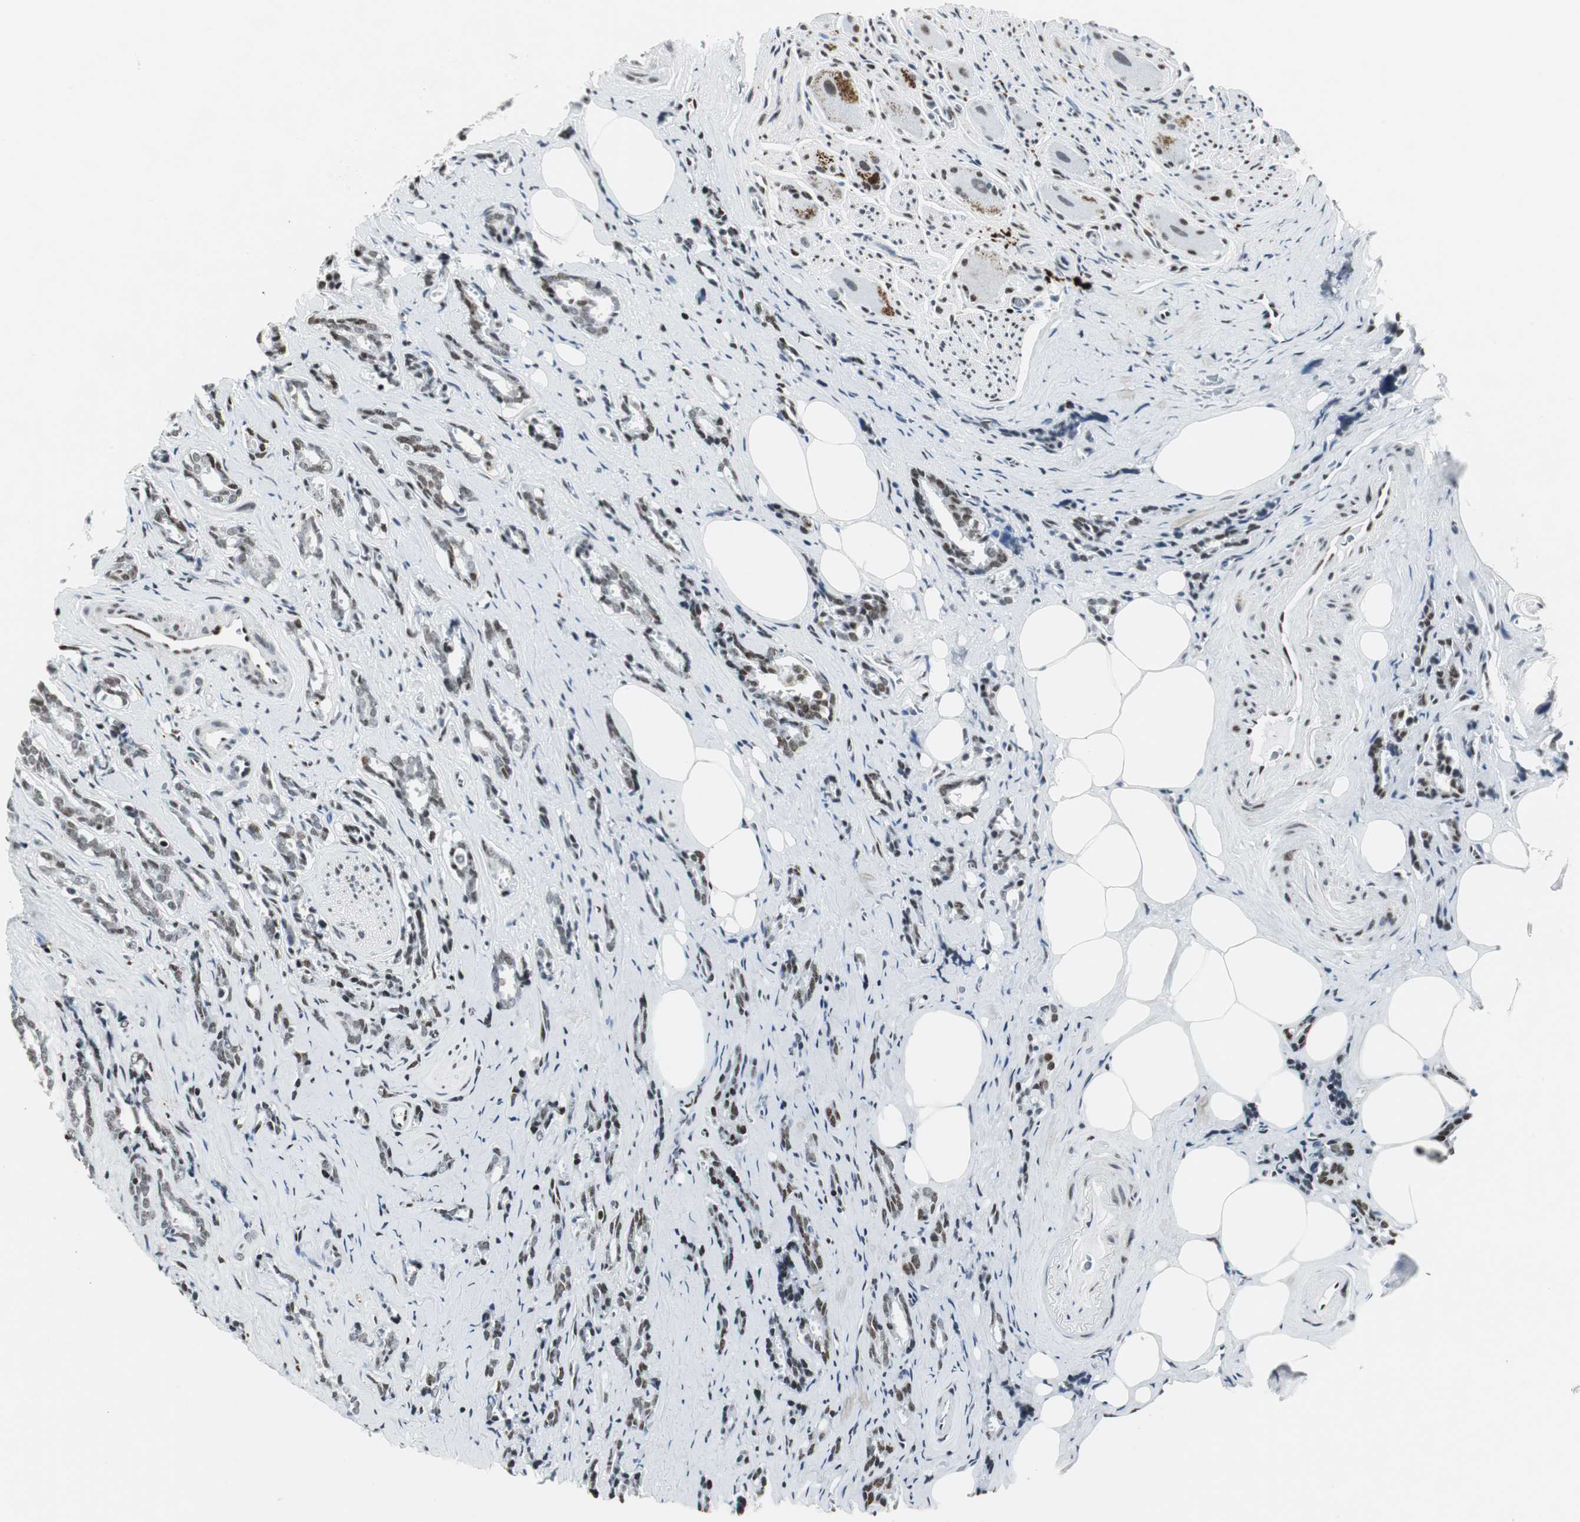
{"staining": {"intensity": "weak", "quantity": "<25%", "location": "nuclear"}, "tissue": "prostate cancer", "cell_type": "Tumor cells", "image_type": "cancer", "snomed": [{"axis": "morphology", "description": "Adenocarcinoma, High grade"}, {"axis": "topography", "description": "Prostate"}], "caption": "Tumor cells are negative for protein expression in human prostate cancer. Brightfield microscopy of IHC stained with DAB (brown) and hematoxylin (blue), captured at high magnification.", "gene": "RBBP4", "patient": {"sex": "male", "age": 67}}